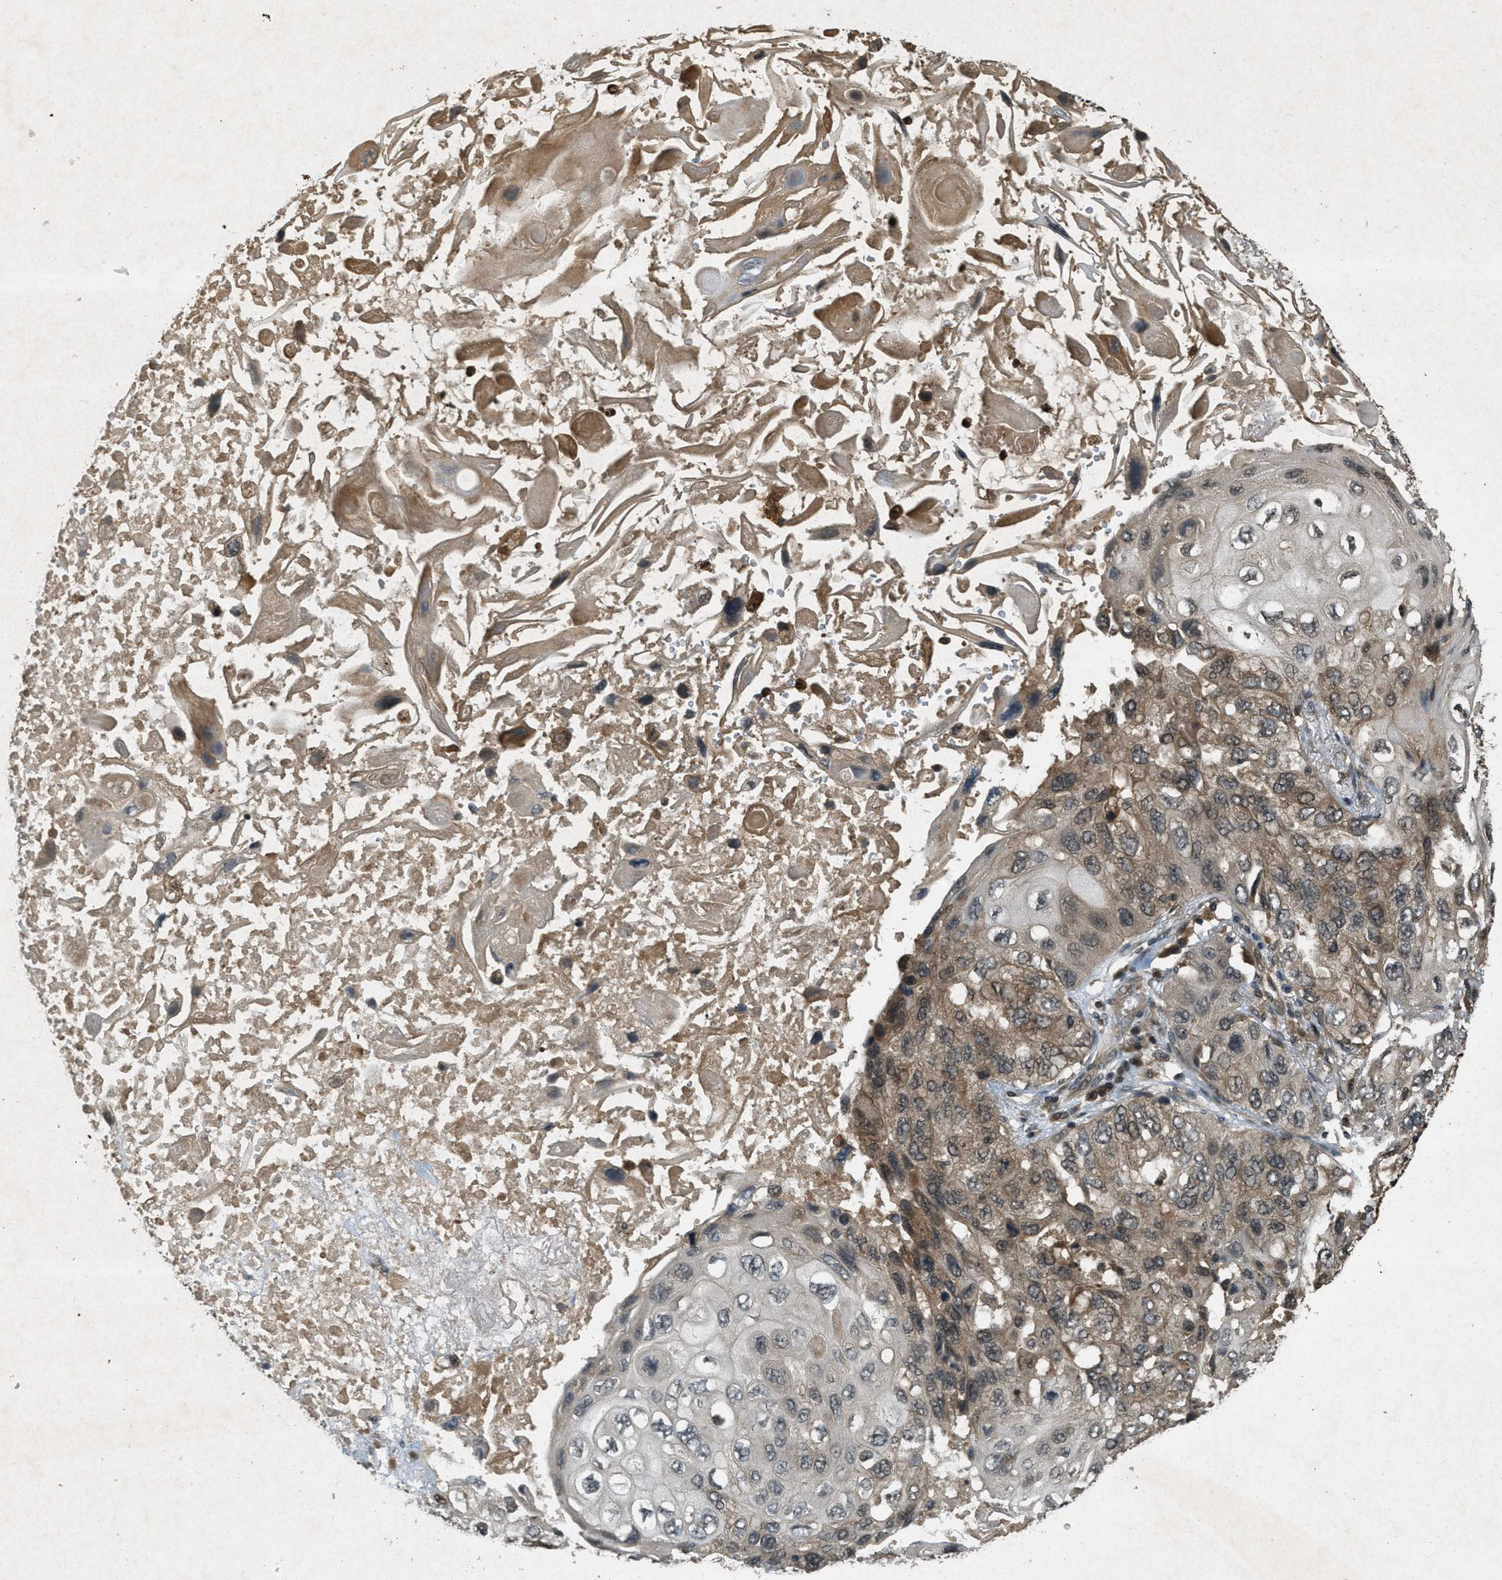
{"staining": {"intensity": "moderate", "quantity": ">75%", "location": "cytoplasmic/membranous"}, "tissue": "lung cancer", "cell_type": "Tumor cells", "image_type": "cancer", "snomed": [{"axis": "morphology", "description": "Squamous cell carcinoma, NOS"}, {"axis": "topography", "description": "Lung"}], "caption": "The histopathology image demonstrates immunohistochemical staining of lung cancer (squamous cell carcinoma). There is moderate cytoplasmic/membranous expression is seen in approximately >75% of tumor cells.", "gene": "ATG7", "patient": {"sex": "female", "age": 73}}